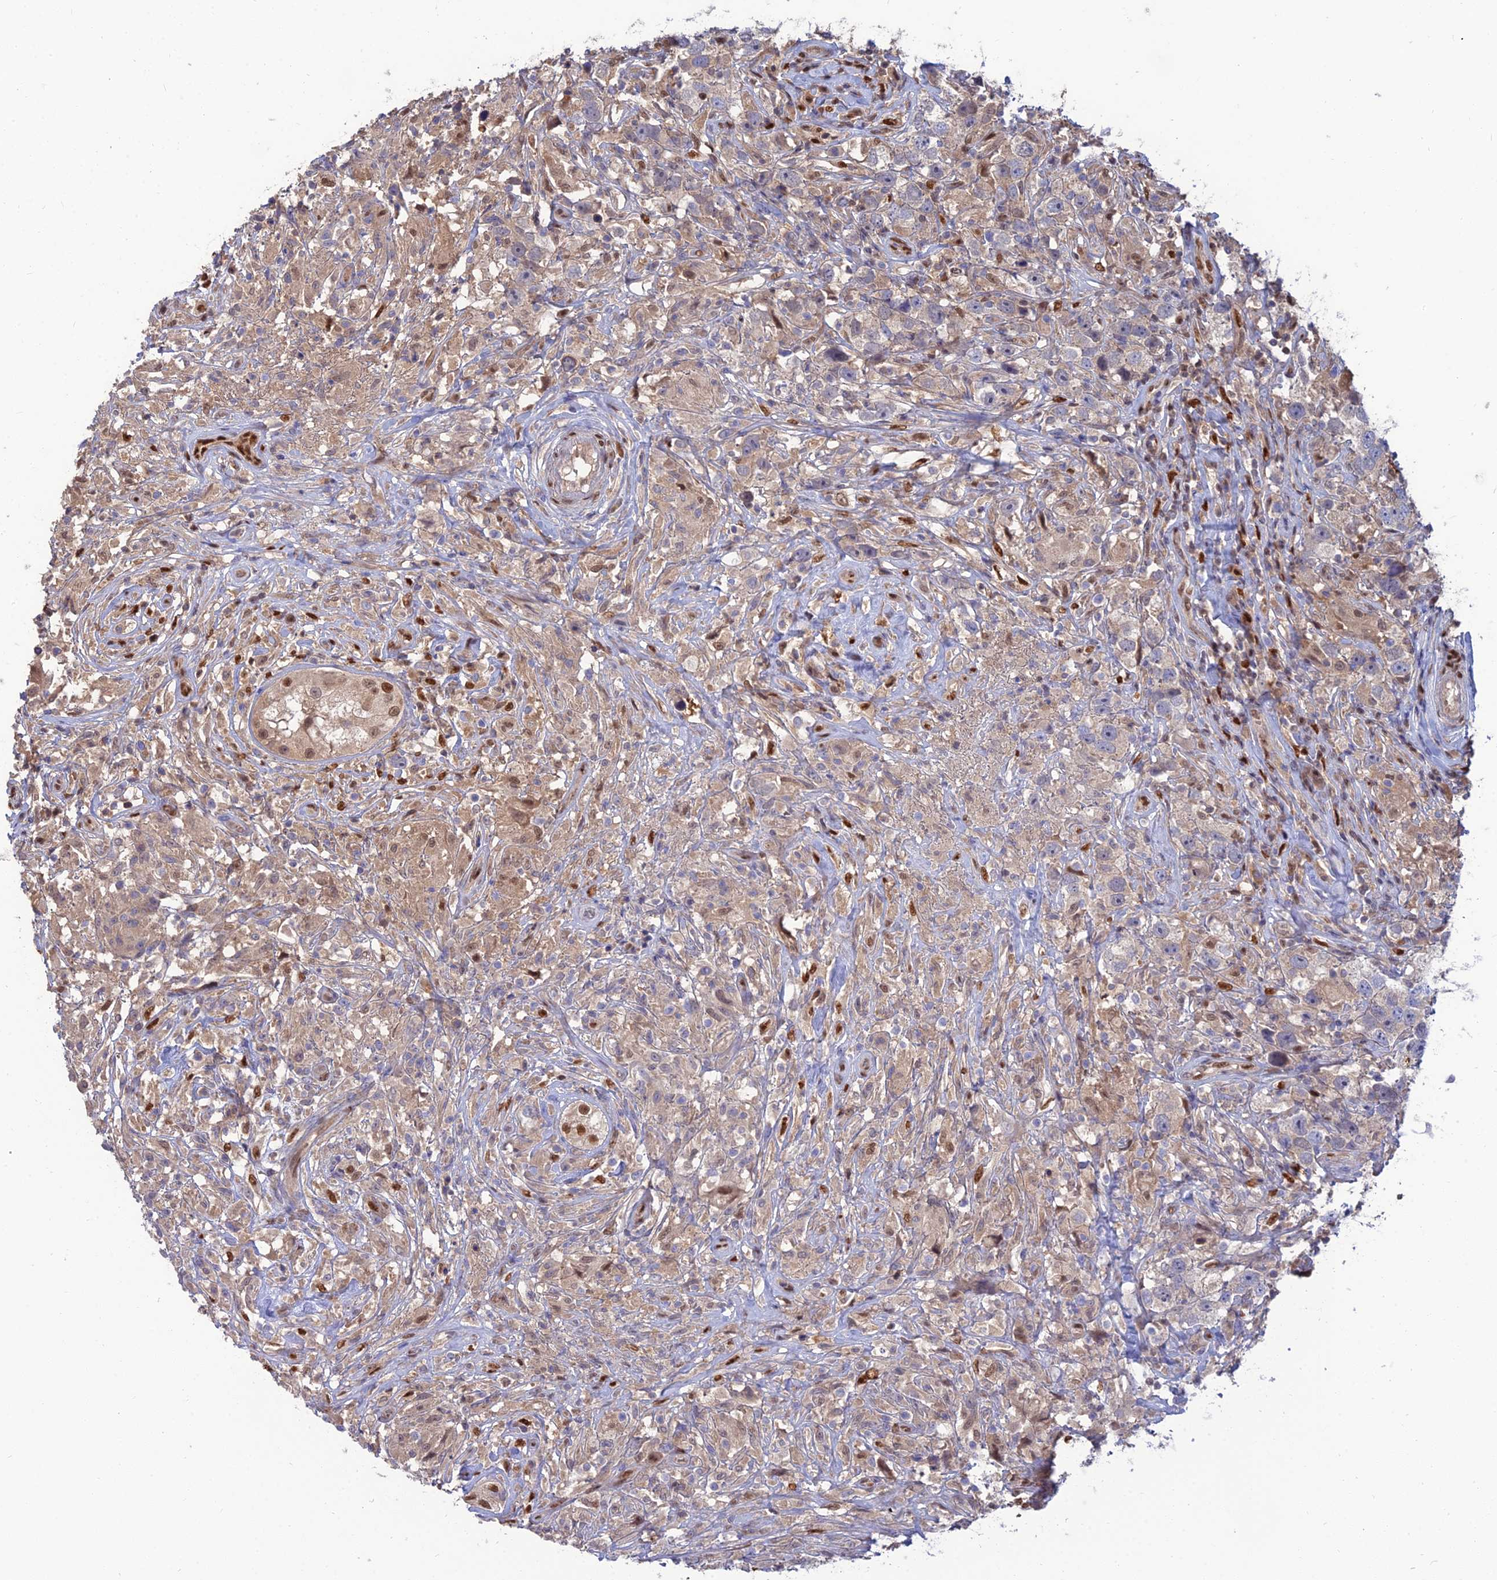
{"staining": {"intensity": "weak", "quantity": "25%-75%", "location": "cytoplasmic/membranous"}, "tissue": "testis cancer", "cell_type": "Tumor cells", "image_type": "cancer", "snomed": [{"axis": "morphology", "description": "Seminoma, NOS"}, {"axis": "topography", "description": "Testis"}], "caption": "IHC image of neoplastic tissue: testis cancer (seminoma) stained using immunohistochemistry demonstrates low levels of weak protein expression localized specifically in the cytoplasmic/membranous of tumor cells, appearing as a cytoplasmic/membranous brown color.", "gene": "DNPEP", "patient": {"sex": "male", "age": 49}}